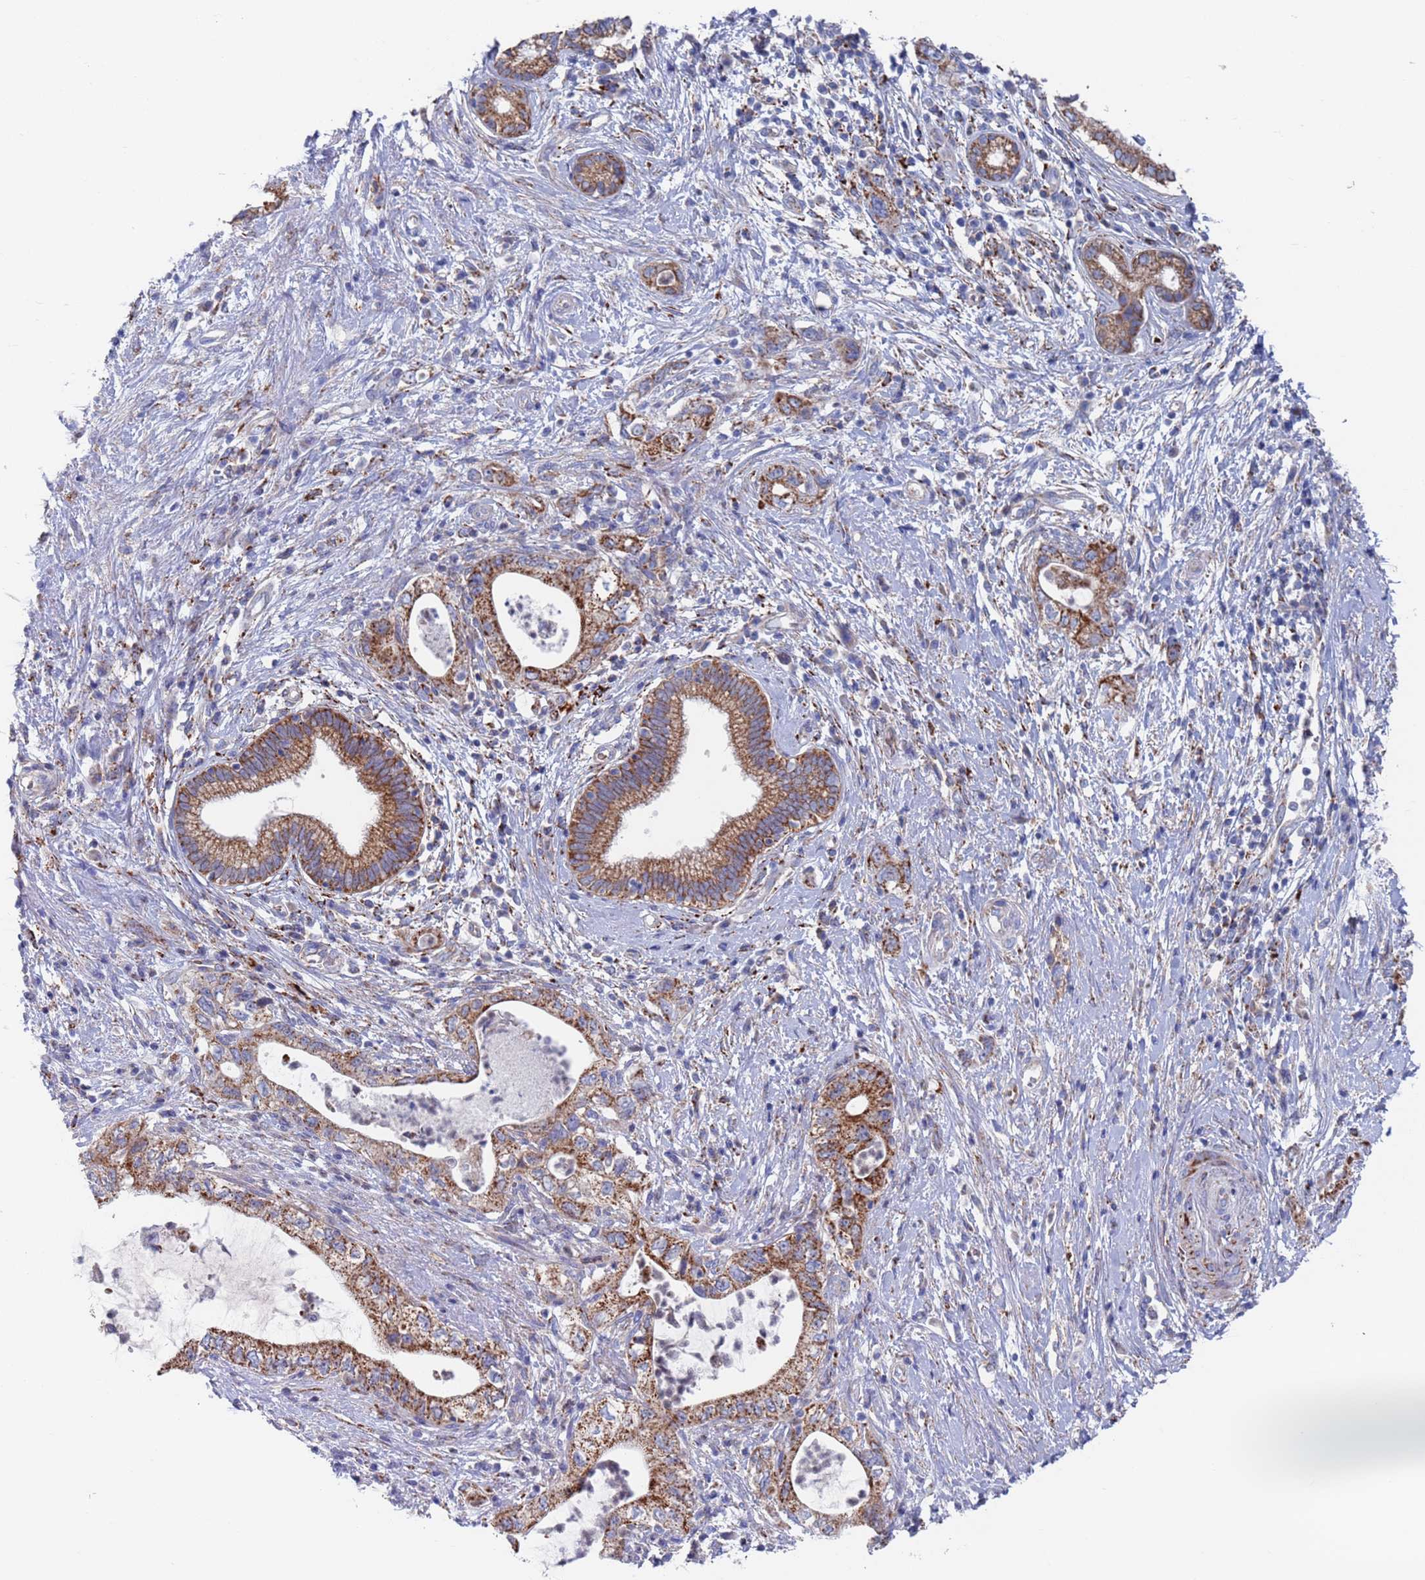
{"staining": {"intensity": "moderate", "quantity": ">75%", "location": "cytoplasmic/membranous"}, "tissue": "pancreatic cancer", "cell_type": "Tumor cells", "image_type": "cancer", "snomed": [{"axis": "morphology", "description": "Adenocarcinoma, NOS"}, {"axis": "topography", "description": "Pancreas"}], "caption": "Protein staining of pancreatic adenocarcinoma tissue displays moderate cytoplasmic/membranous expression in about >75% of tumor cells.", "gene": "CHCHD6", "patient": {"sex": "female", "age": 73}}